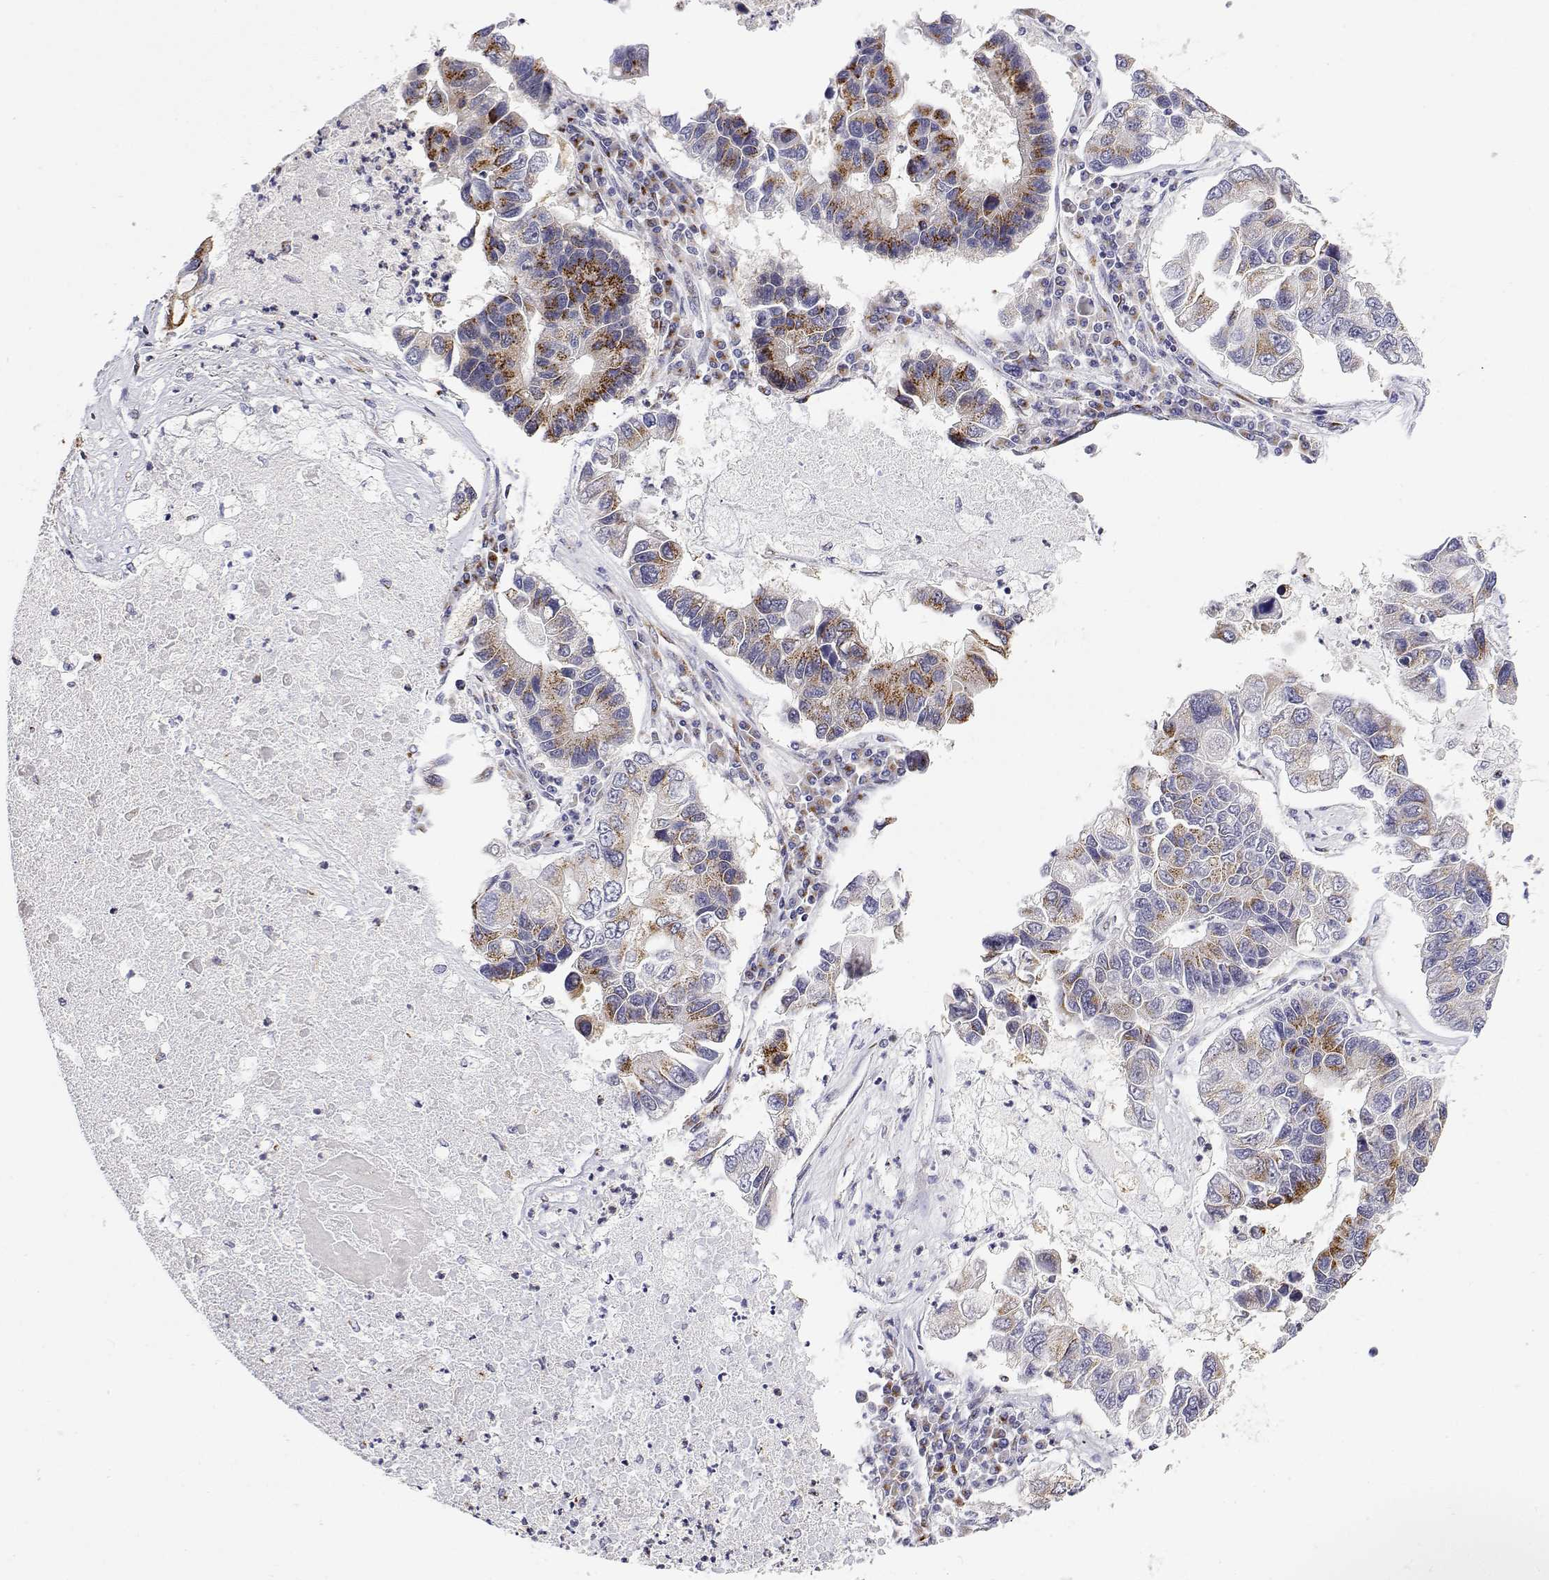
{"staining": {"intensity": "moderate", "quantity": "25%-75%", "location": "cytoplasmic/membranous"}, "tissue": "lung cancer", "cell_type": "Tumor cells", "image_type": "cancer", "snomed": [{"axis": "morphology", "description": "Adenocarcinoma, NOS"}, {"axis": "topography", "description": "Bronchus"}, {"axis": "topography", "description": "Lung"}], "caption": "An image showing moderate cytoplasmic/membranous staining in about 25%-75% of tumor cells in lung cancer (adenocarcinoma), as visualized by brown immunohistochemical staining.", "gene": "YIPF3", "patient": {"sex": "female", "age": 51}}